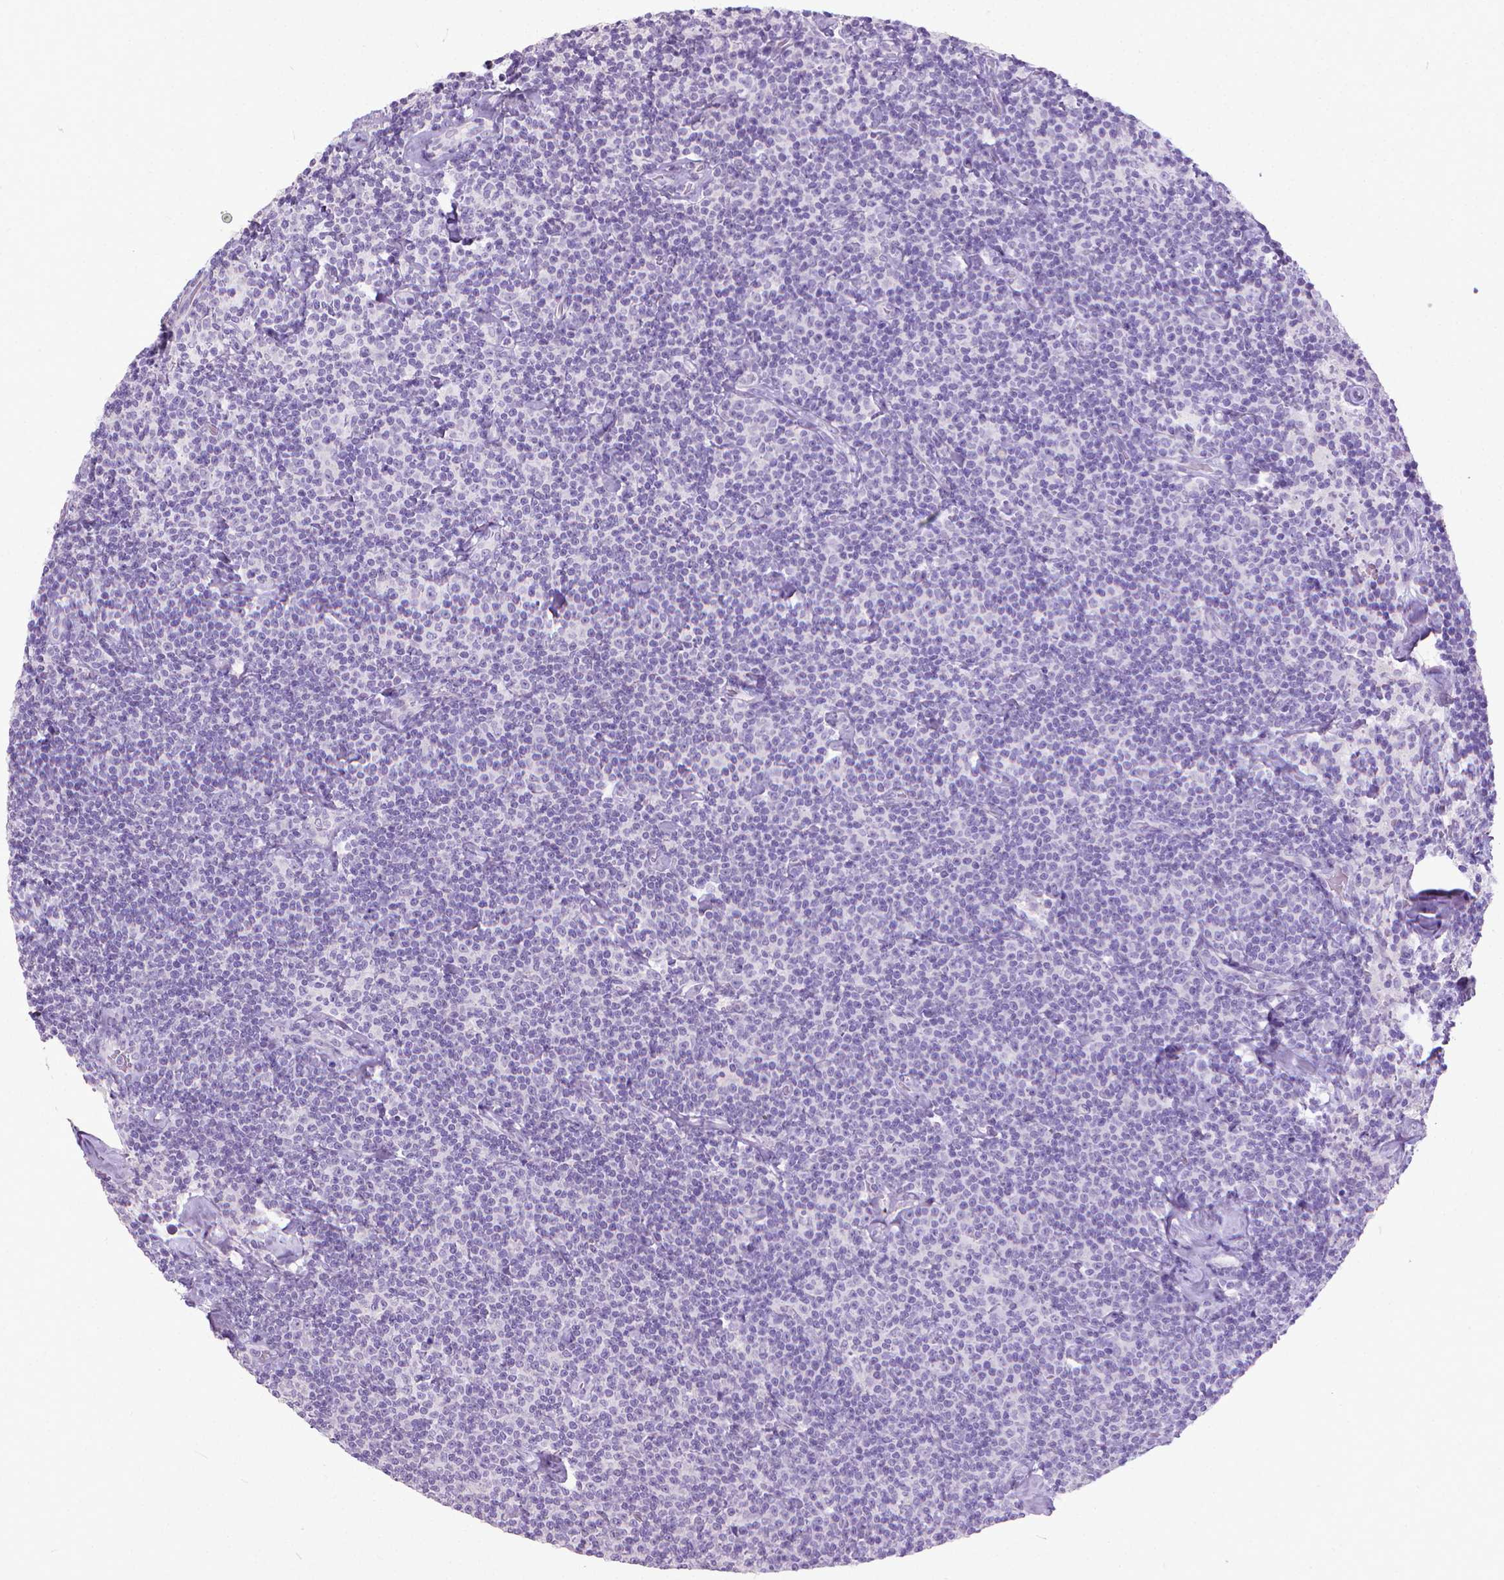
{"staining": {"intensity": "negative", "quantity": "none", "location": "none"}, "tissue": "lymphoma", "cell_type": "Tumor cells", "image_type": "cancer", "snomed": [{"axis": "morphology", "description": "Malignant lymphoma, non-Hodgkin's type, Low grade"}, {"axis": "topography", "description": "Lymph node"}], "caption": "DAB (3,3'-diaminobenzidine) immunohistochemical staining of low-grade malignant lymphoma, non-Hodgkin's type reveals no significant staining in tumor cells.", "gene": "KRT5", "patient": {"sex": "male", "age": 81}}